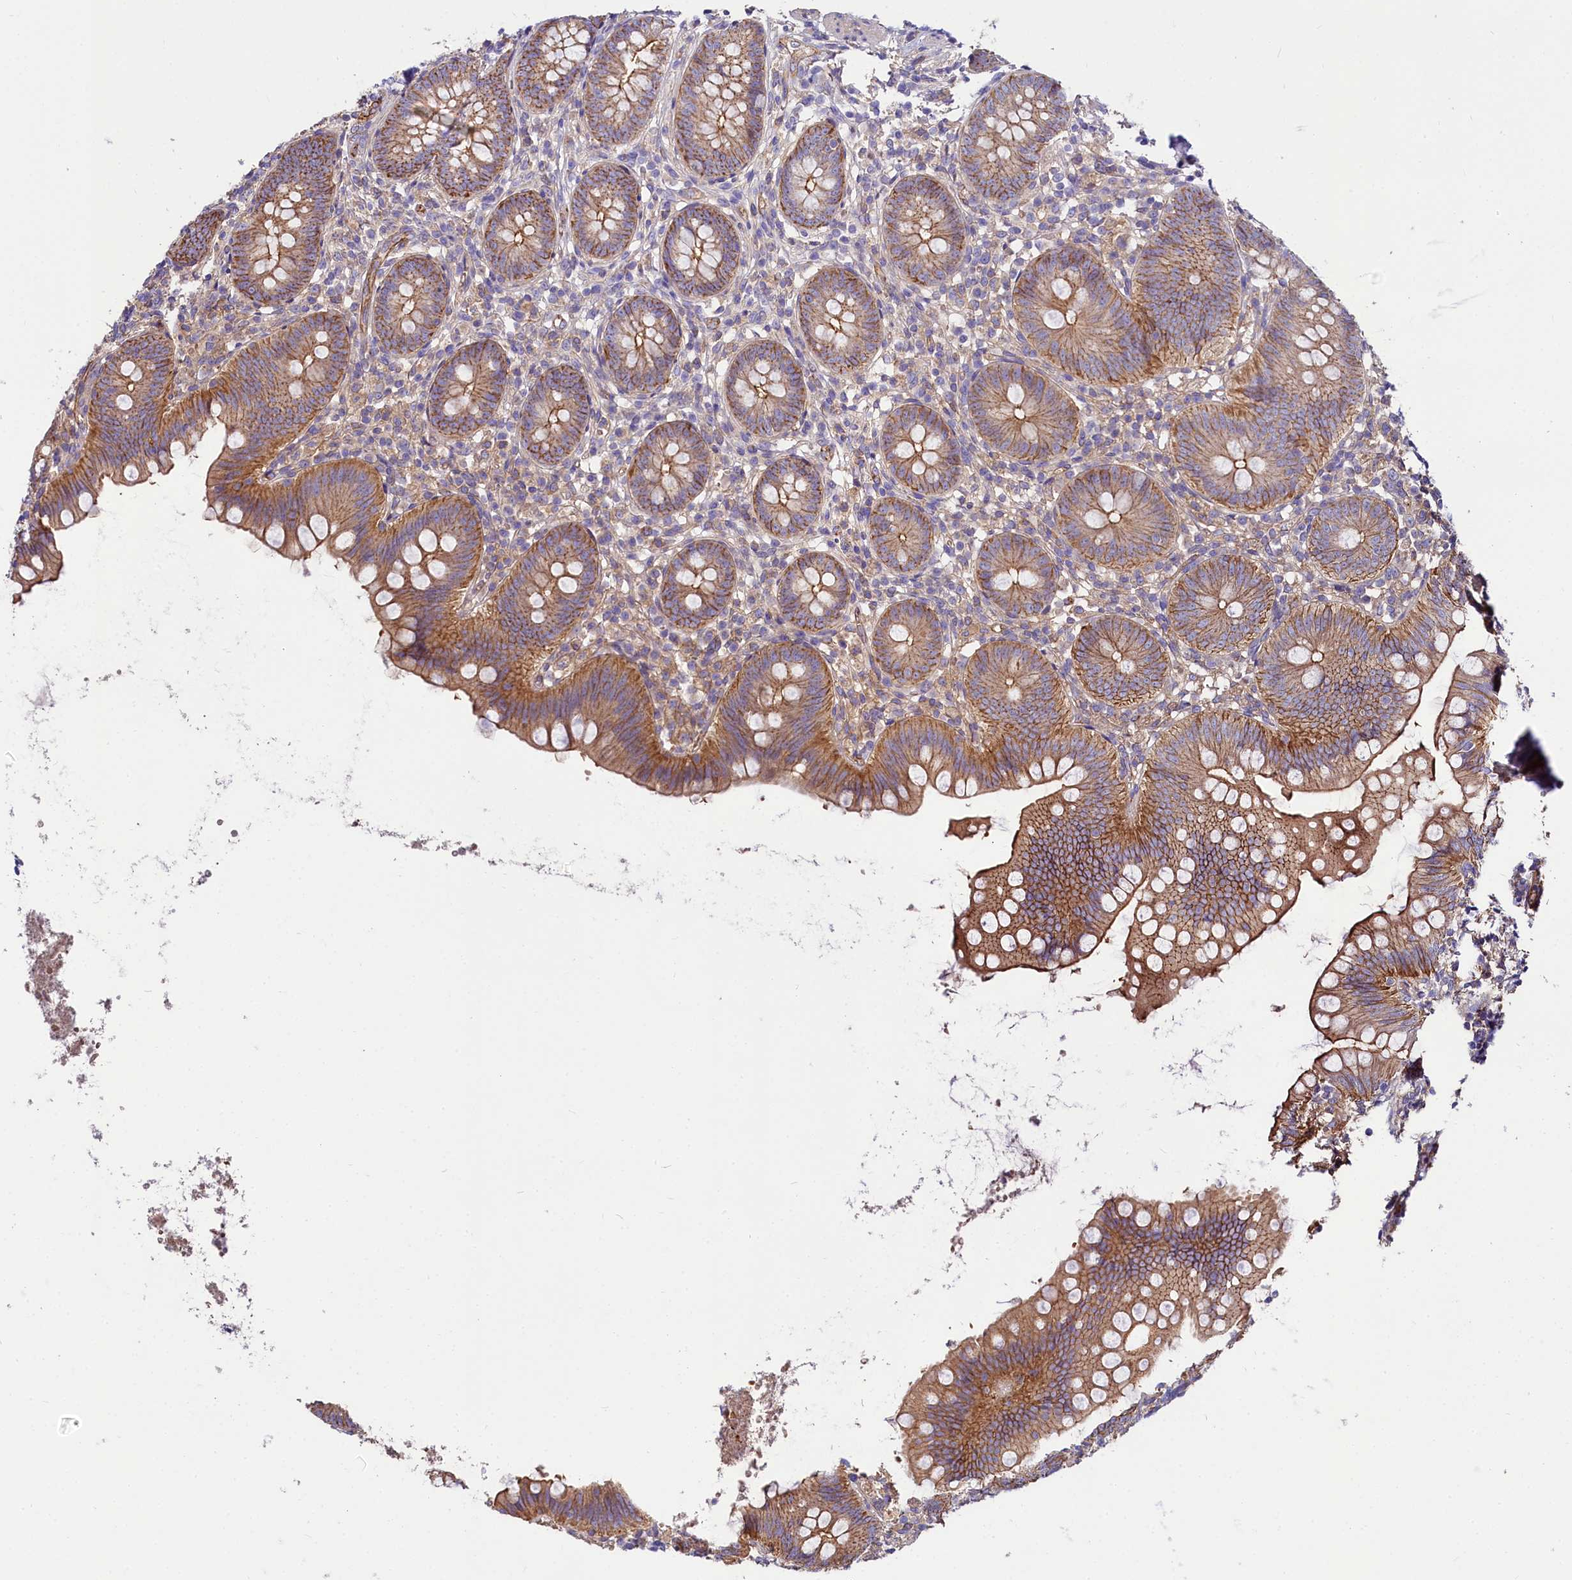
{"staining": {"intensity": "moderate", "quantity": ">75%", "location": "cytoplasmic/membranous"}, "tissue": "appendix", "cell_type": "Glandular cells", "image_type": "normal", "snomed": [{"axis": "morphology", "description": "Normal tissue, NOS"}, {"axis": "topography", "description": "Appendix"}], "caption": "A medium amount of moderate cytoplasmic/membranous expression is present in approximately >75% of glandular cells in benign appendix.", "gene": "FCHSD2", "patient": {"sex": "female", "age": 62}}